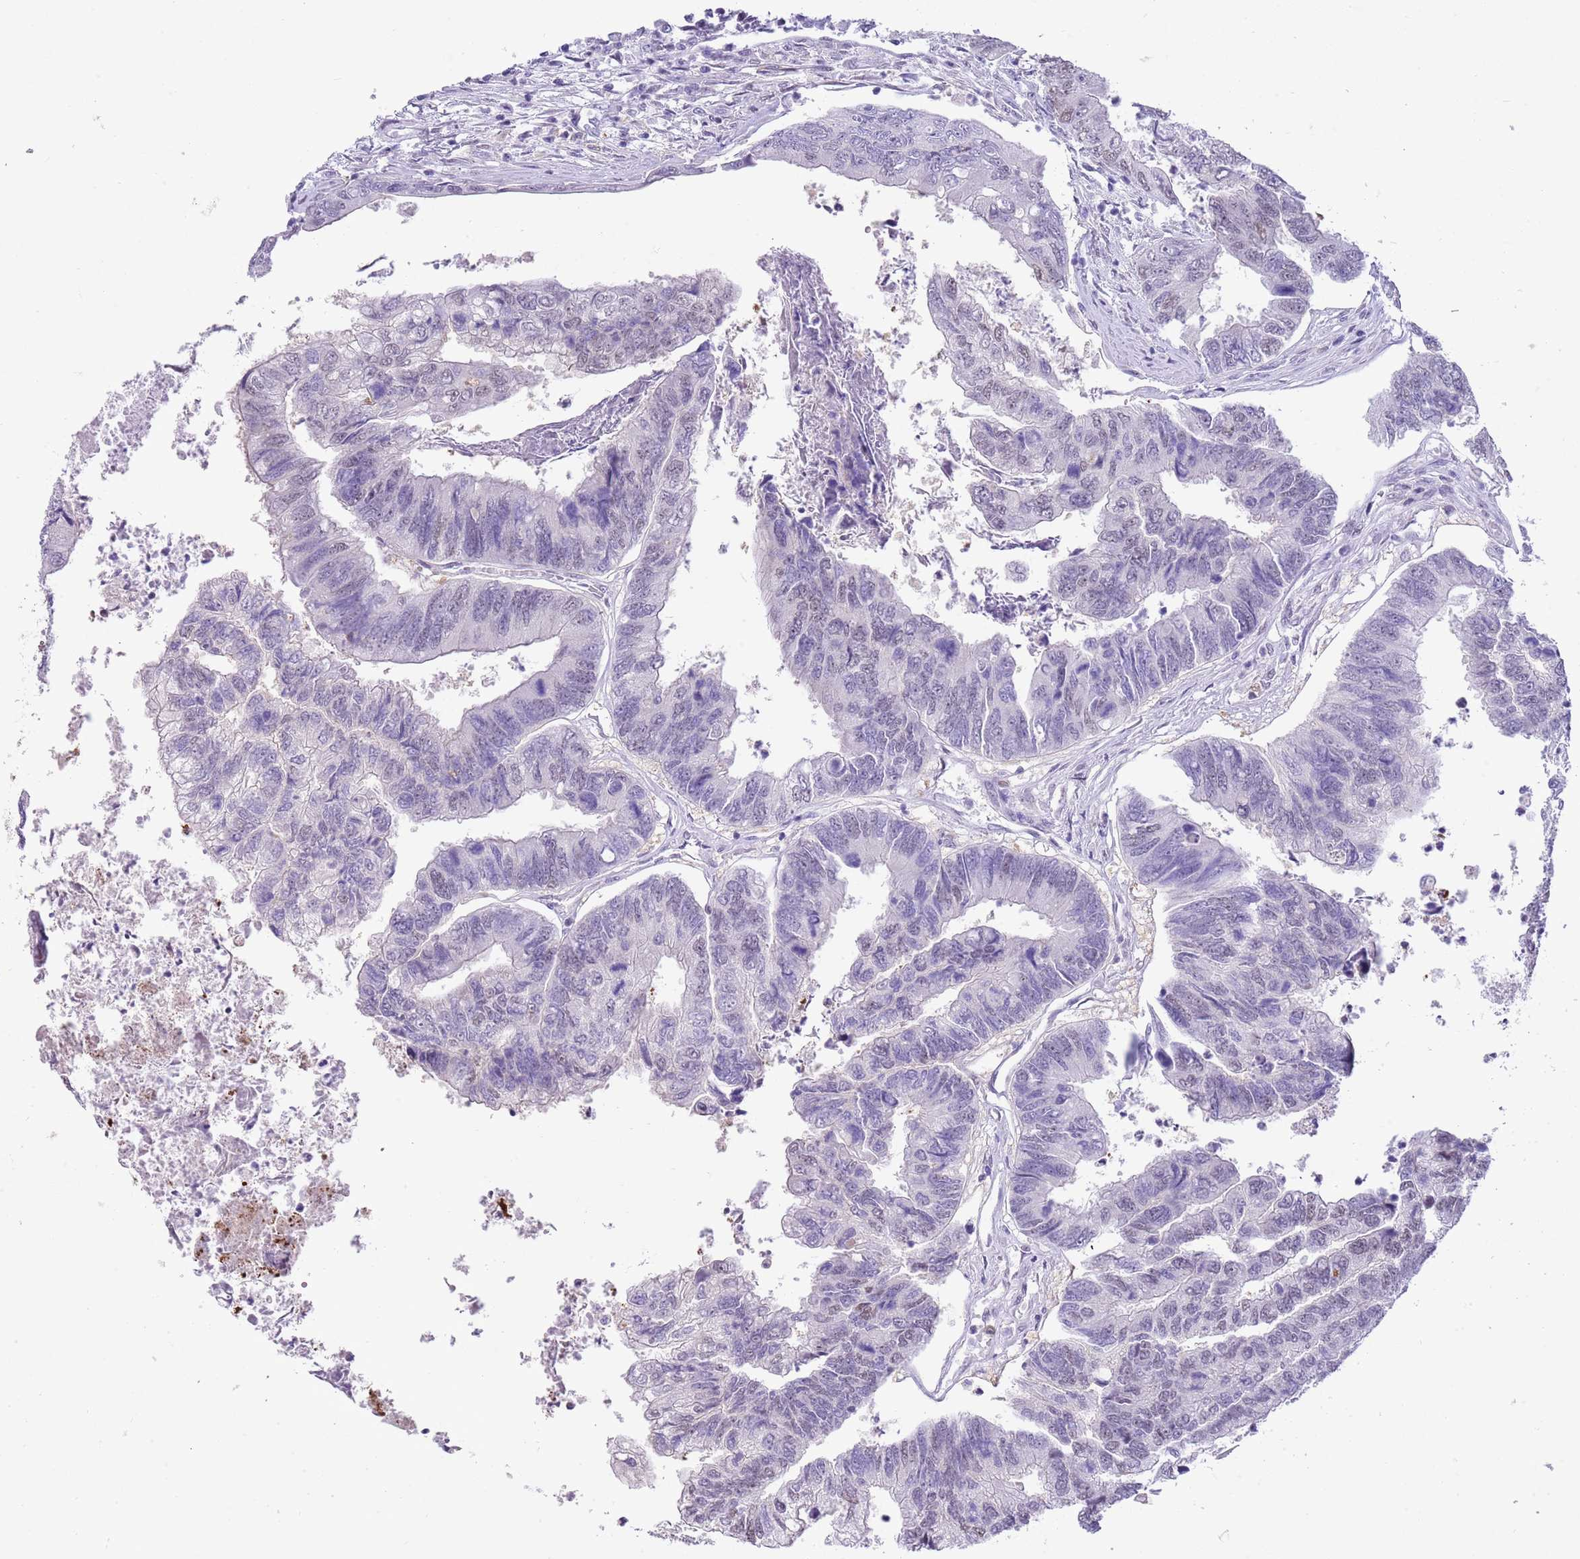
{"staining": {"intensity": "weak", "quantity": "<25%", "location": "nuclear"}, "tissue": "colorectal cancer", "cell_type": "Tumor cells", "image_type": "cancer", "snomed": [{"axis": "morphology", "description": "Adenocarcinoma, NOS"}, {"axis": "topography", "description": "Colon"}], "caption": "Immunohistochemical staining of human colorectal cancer (adenocarcinoma) displays no significant positivity in tumor cells.", "gene": "PPP1R17", "patient": {"sex": "female", "age": 67}}